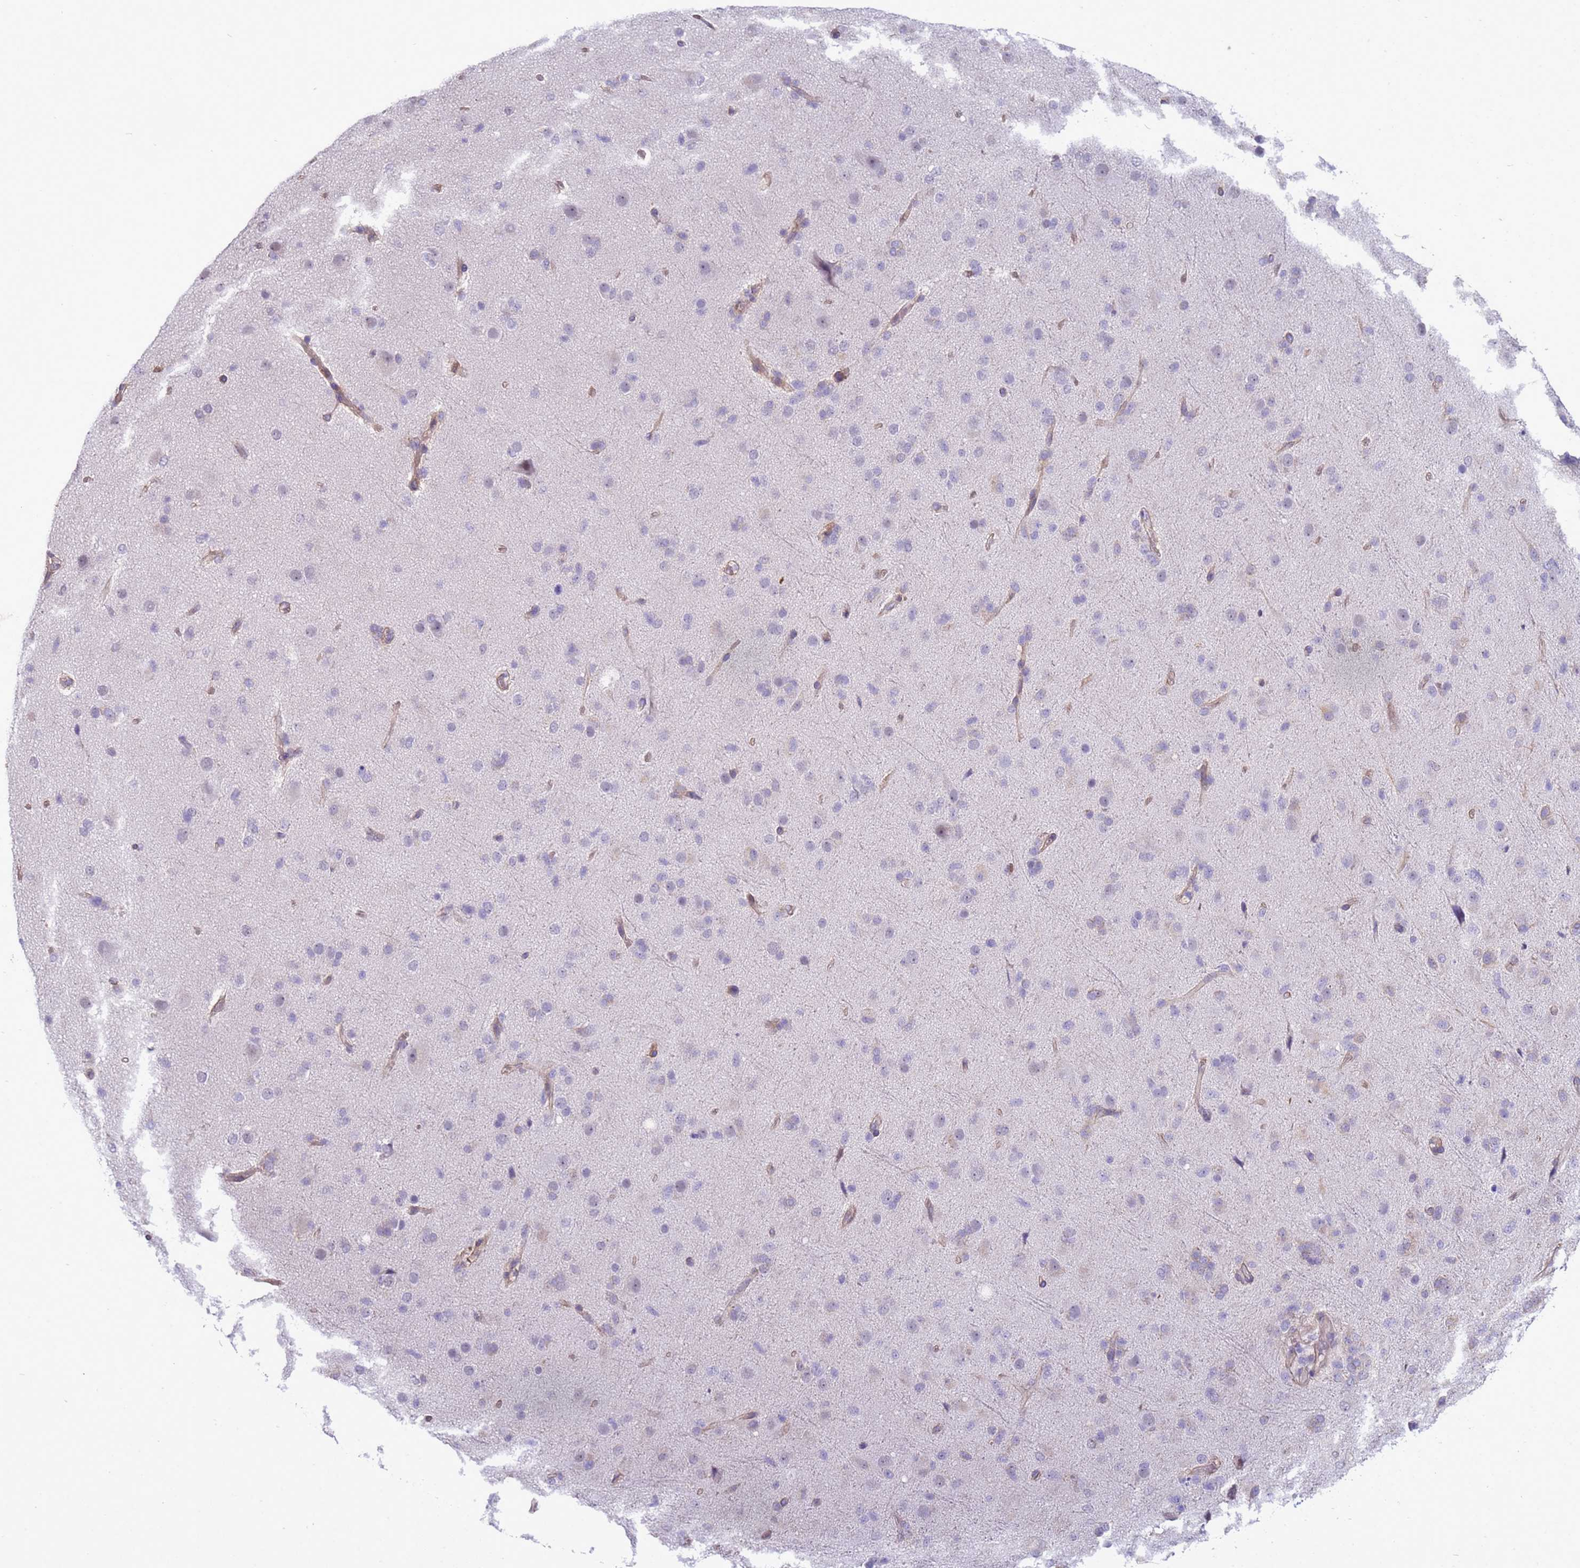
{"staining": {"intensity": "weak", "quantity": "<25%", "location": "cytoplasmic/membranous"}, "tissue": "glioma", "cell_type": "Tumor cells", "image_type": "cancer", "snomed": [{"axis": "morphology", "description": "Glioma, malignant, Low grade"}, {"axis": "topography", "description": "Brain"}], "caption": "DAB immunohistochemical staining of human malignant glioma (low-grade) demonstrates no significant expression in tumor cells. (DAB (3,3'-diaminobenzidine) immunohistochemistry (IHC), high magnification).", "gene": "ITGB4", "patient": {"sex": "male", "age": 65}}